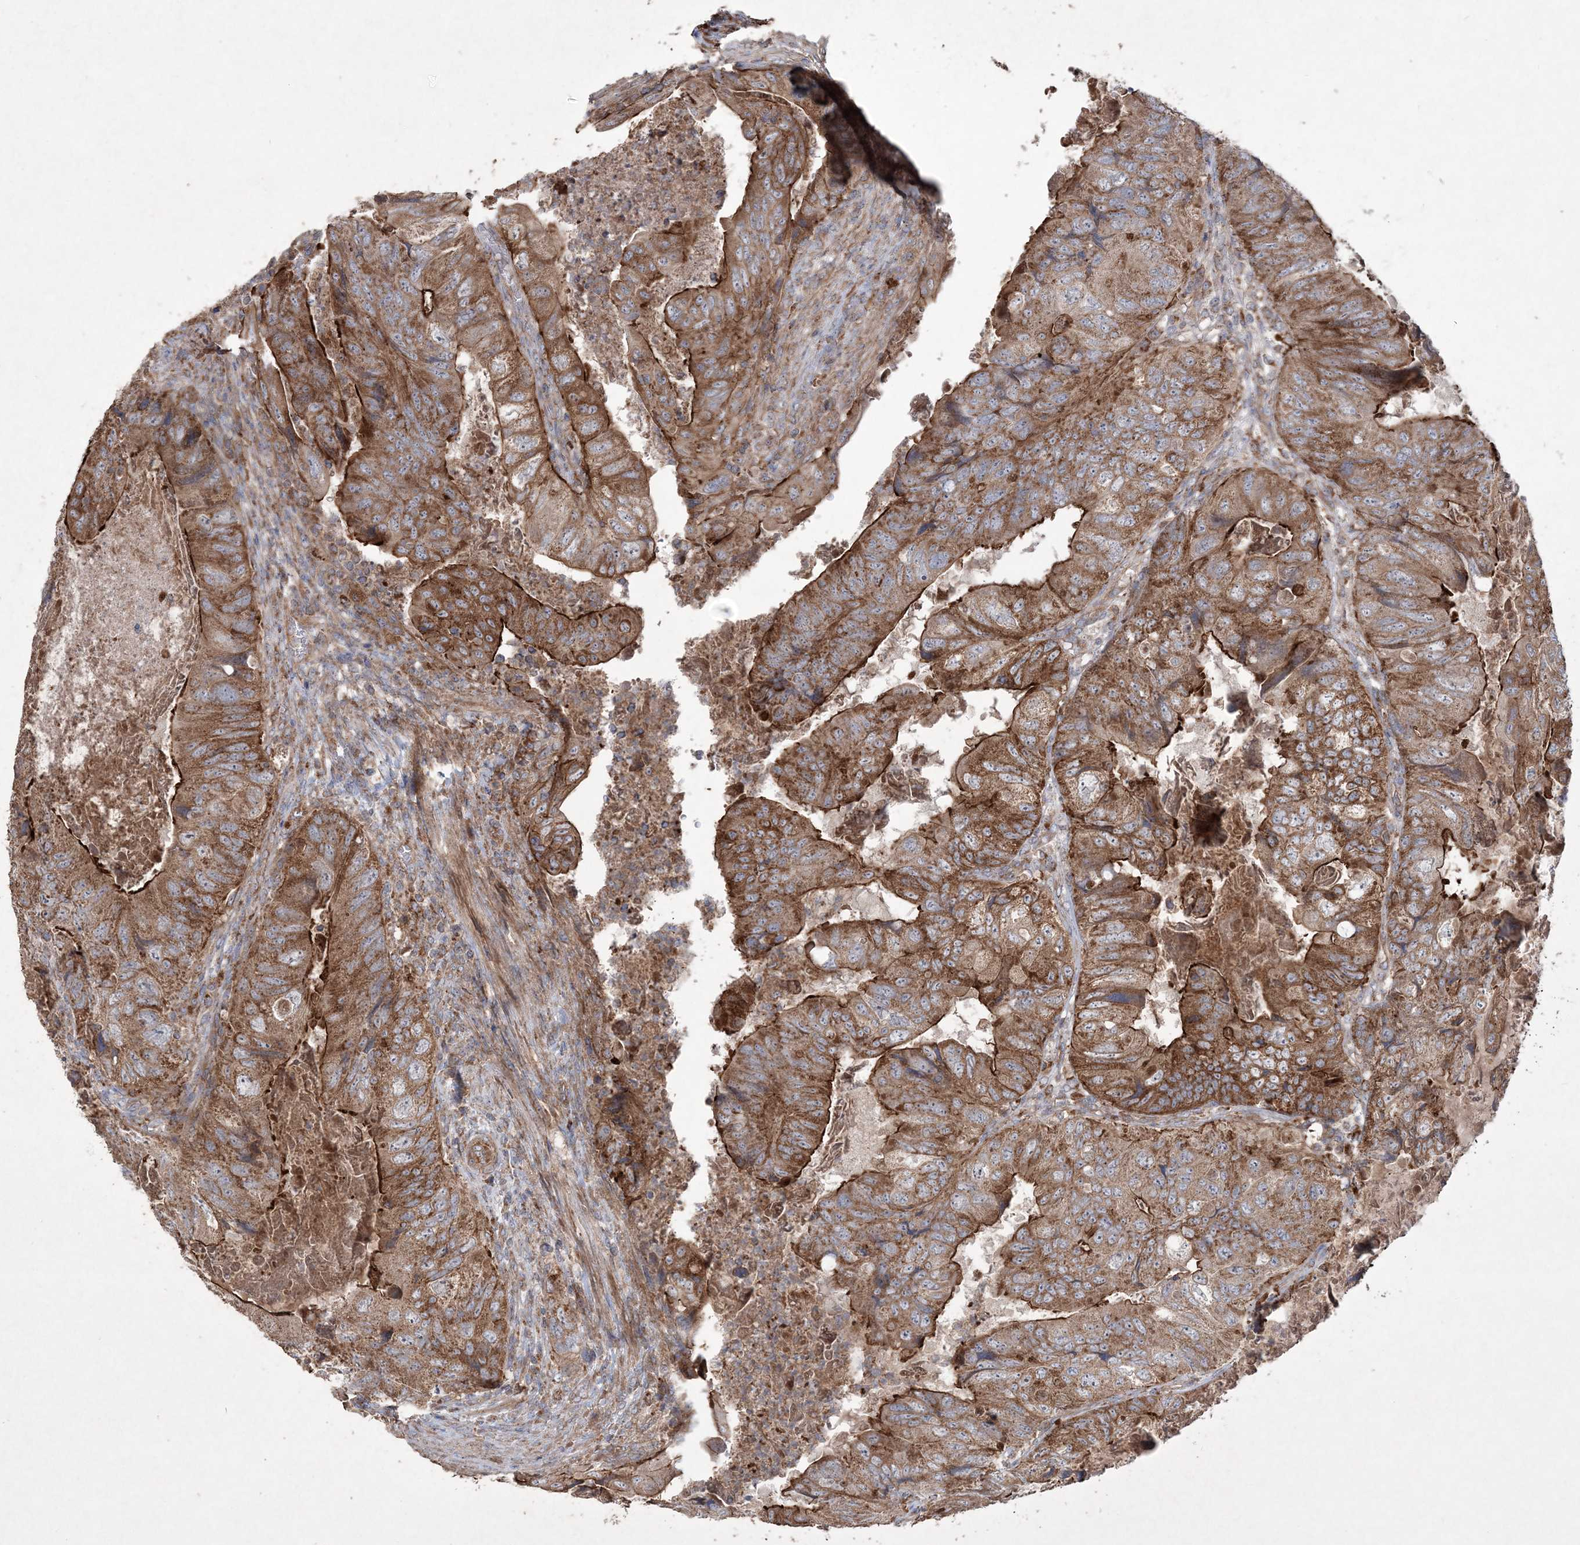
{"staining": {"intensity": "strong", "quantity": ">75%", "location": "cytoplasmic/membranous"}, "tissue": "colorectal cancer", "cell_type": "Tumor cells", "image_type": "cancer", "snomed": [{"axis": "morphology", "description": "Adenocarcinoma, NOS"}, {"axis": "topography", "description": "Rectum"}], "caption": "Strong cytoplasmic/membranous staining for a protein is appreciated in approximately >75% of tumor cells of adenocarcinoma (colorectal) using immunohistochemistry (IHC).", "gene": "TTC7A", "patient": {"sex": "male", "age": 63}}